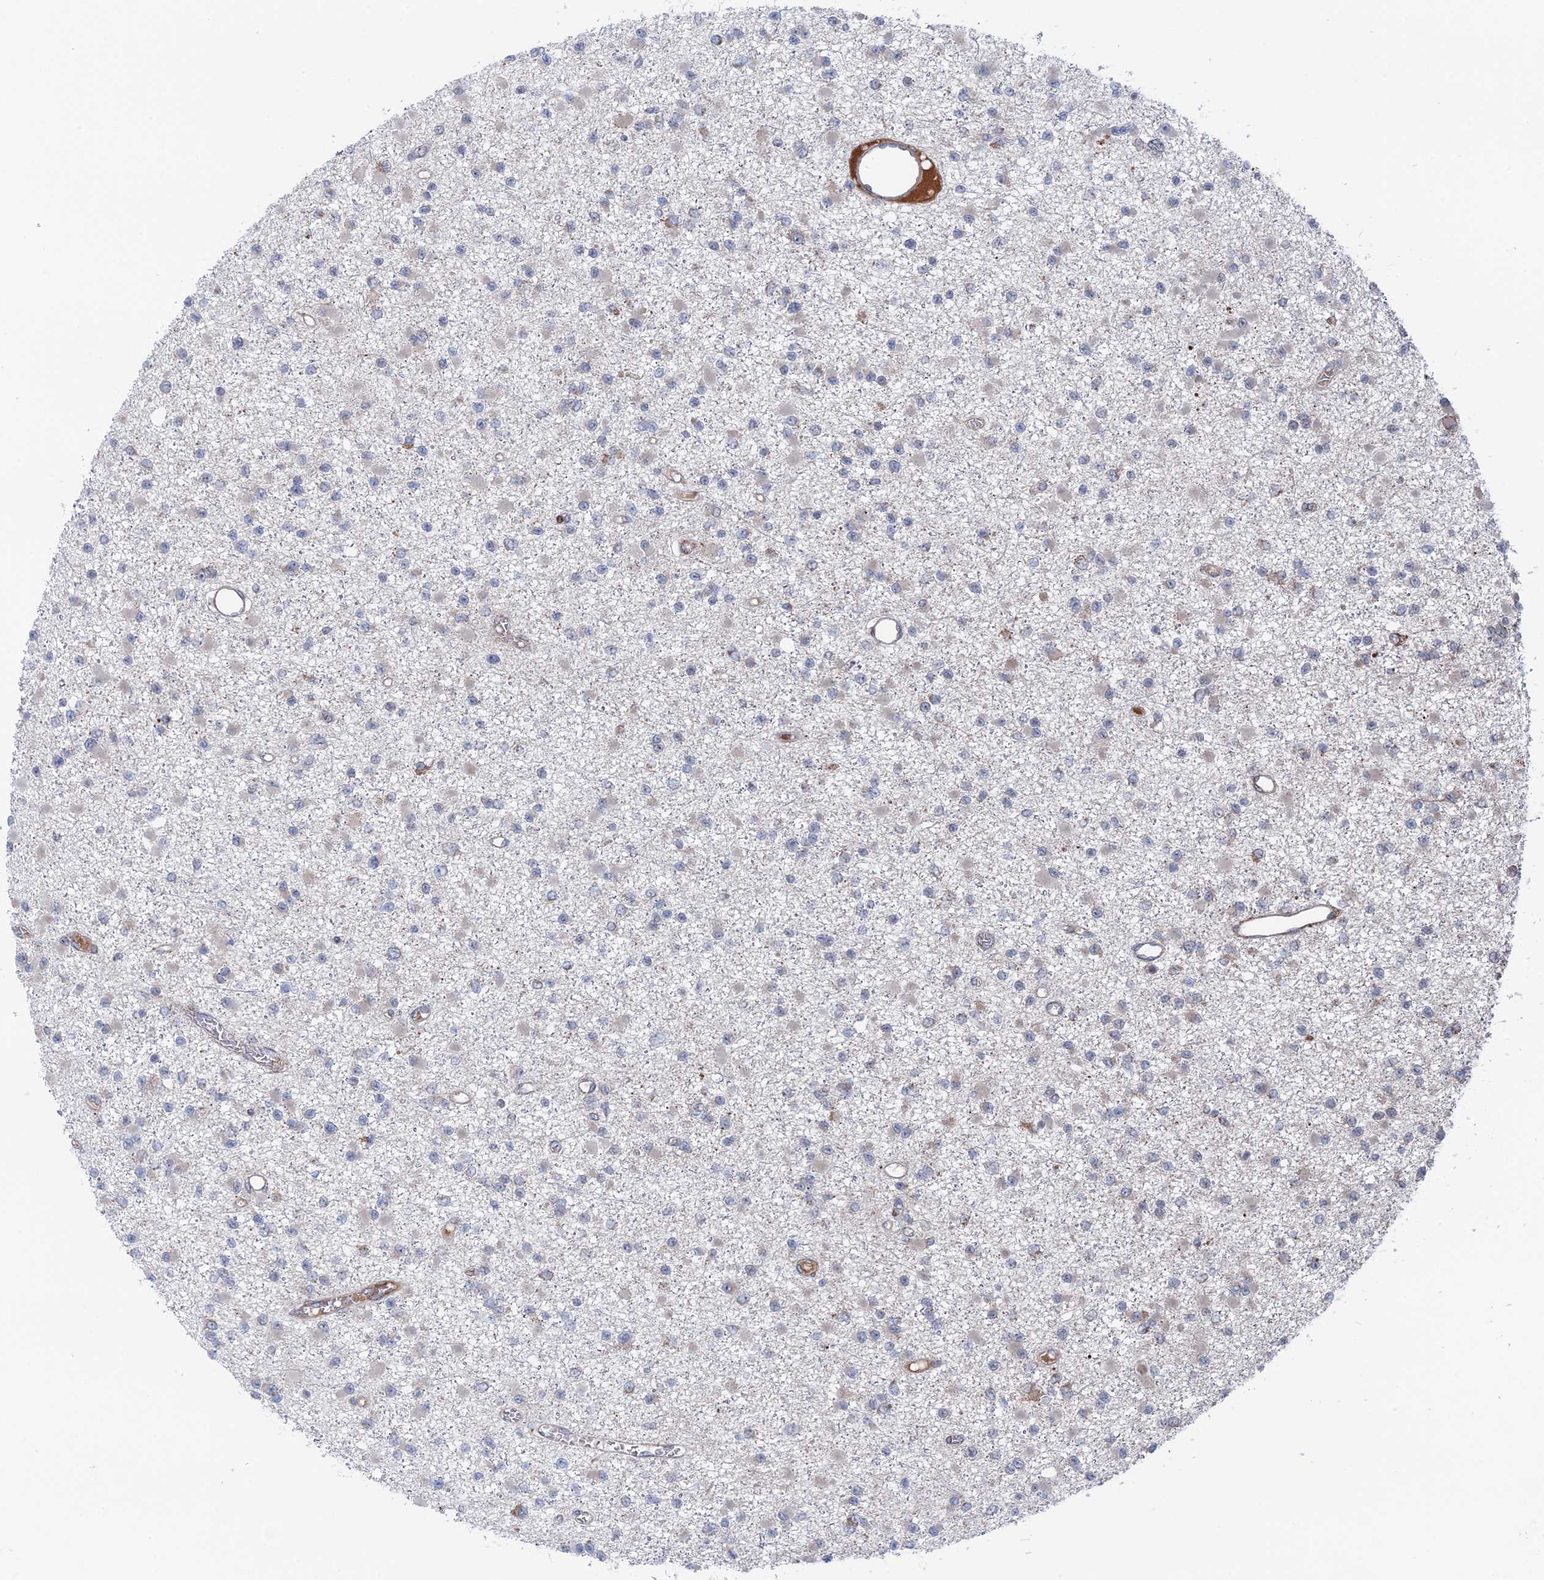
{"staining": {"intensity": "negative", "quantity": "none", "location": "none"}, "tissue": "glioma", "cell_type": "Tumor cells", "image_type": "cancer", "snomed": [{"axis": "morphology", "description": "Glioma, malignant, Low grade"}, {"axis": "topography", "description": "Brain"}], "caption": "Tumor cells show no significant expression in malignant glioma (low-grade). (DAB IHC, high magnification).", "gene": "IL7", "patient": {"sex": "female", "age": 22}}